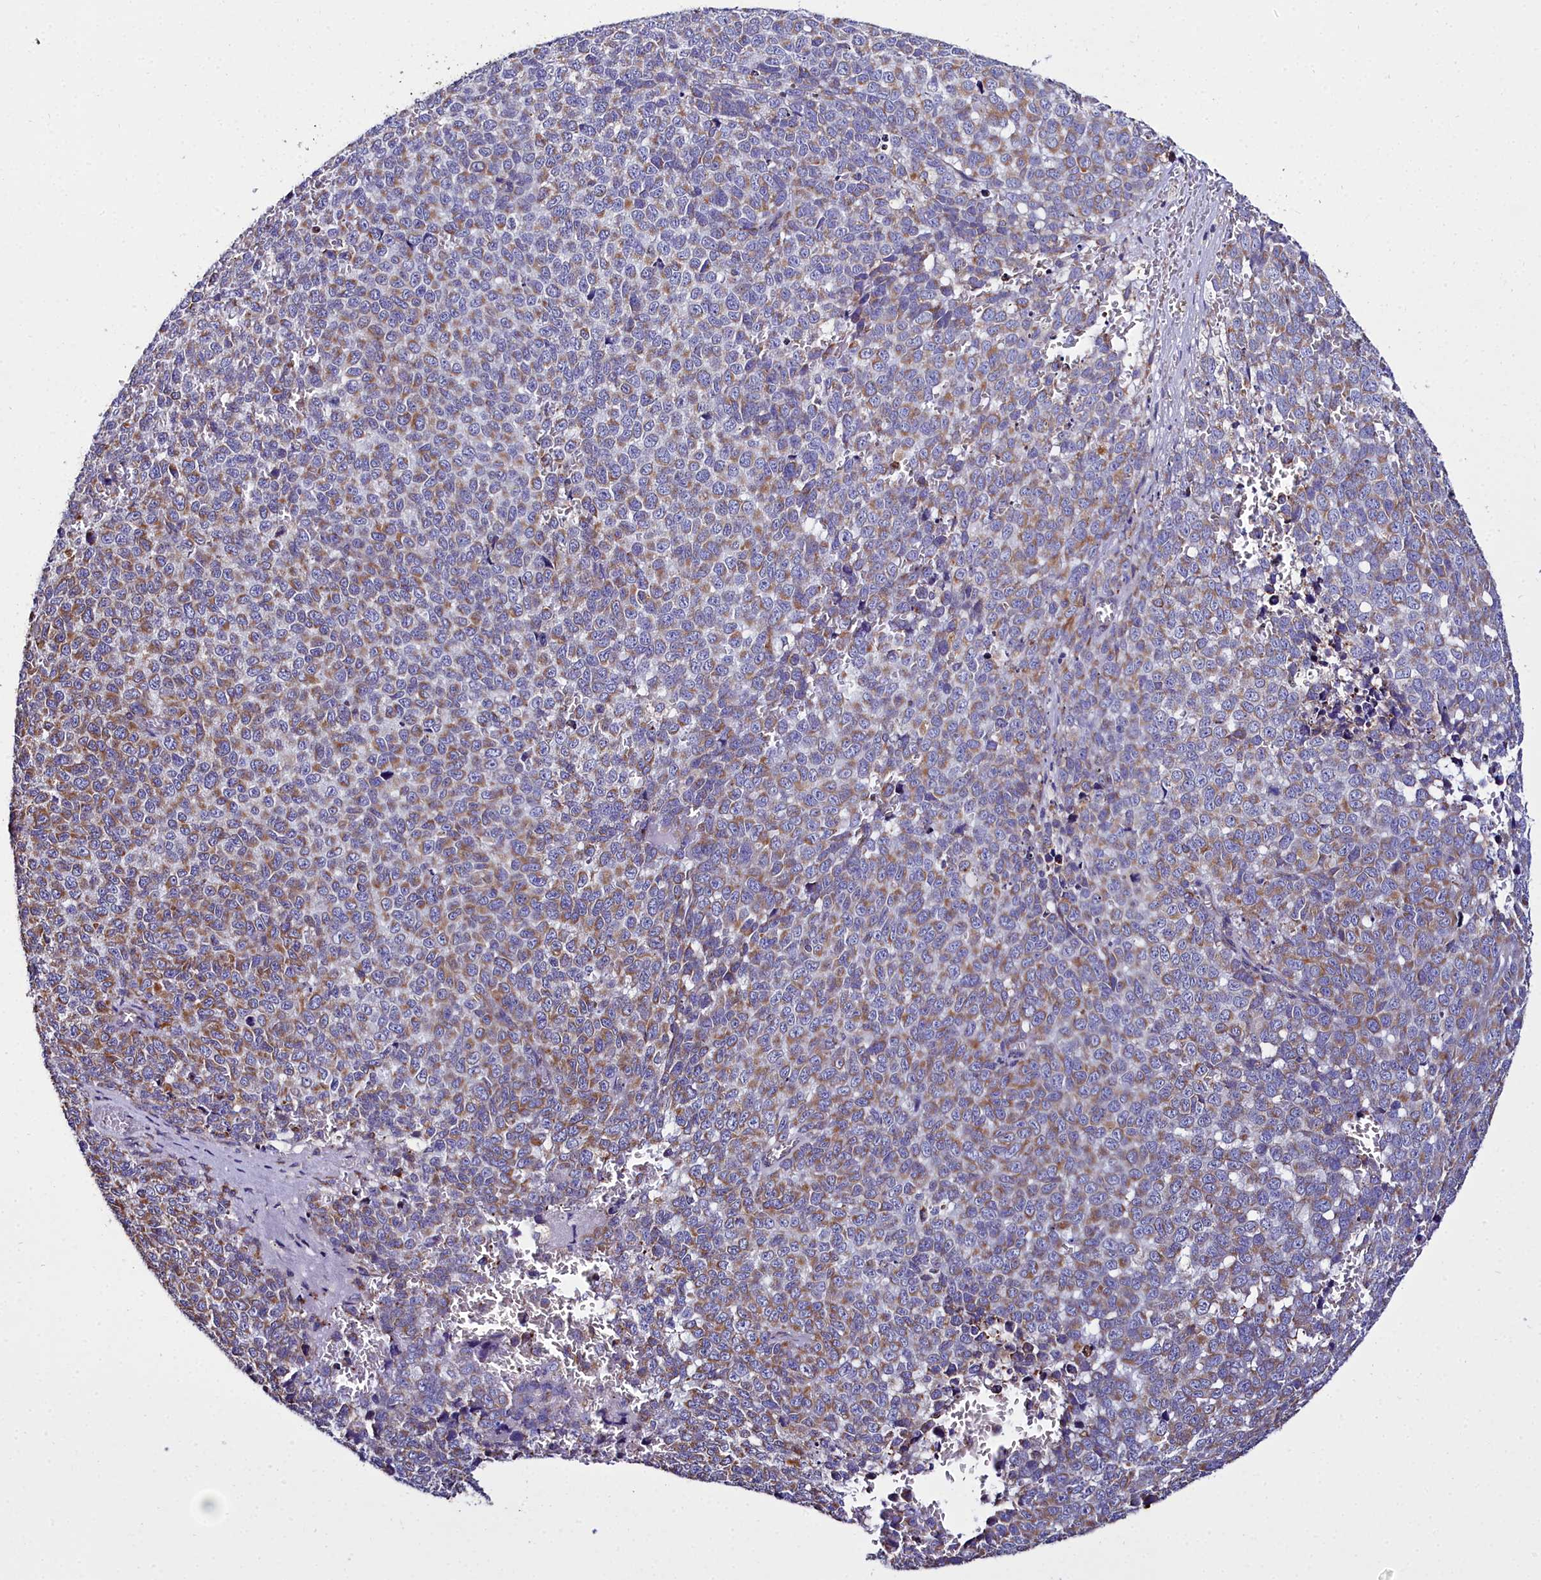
{"staining": {"intensity": "moderate", "quantity": ">75%", "location": "cytoplasmic/membranous"}, "tissue": "melanoma", "cell_type": "Tumor cells", "image_type": "cancer", "snomed": [{"axis": "morphology", "description": "Malignant melanoma, NOS"}, {"axis": "topography", "description": "Nose, NOS"}], "caption": "Immunohistochemical staining of melanoma exhibits moderate cytoplasmic/membranous protein positivity in about >75% of tumor cells.", "gene": "TXNDC5", "patient": {"sex": "female", "age": 48}}